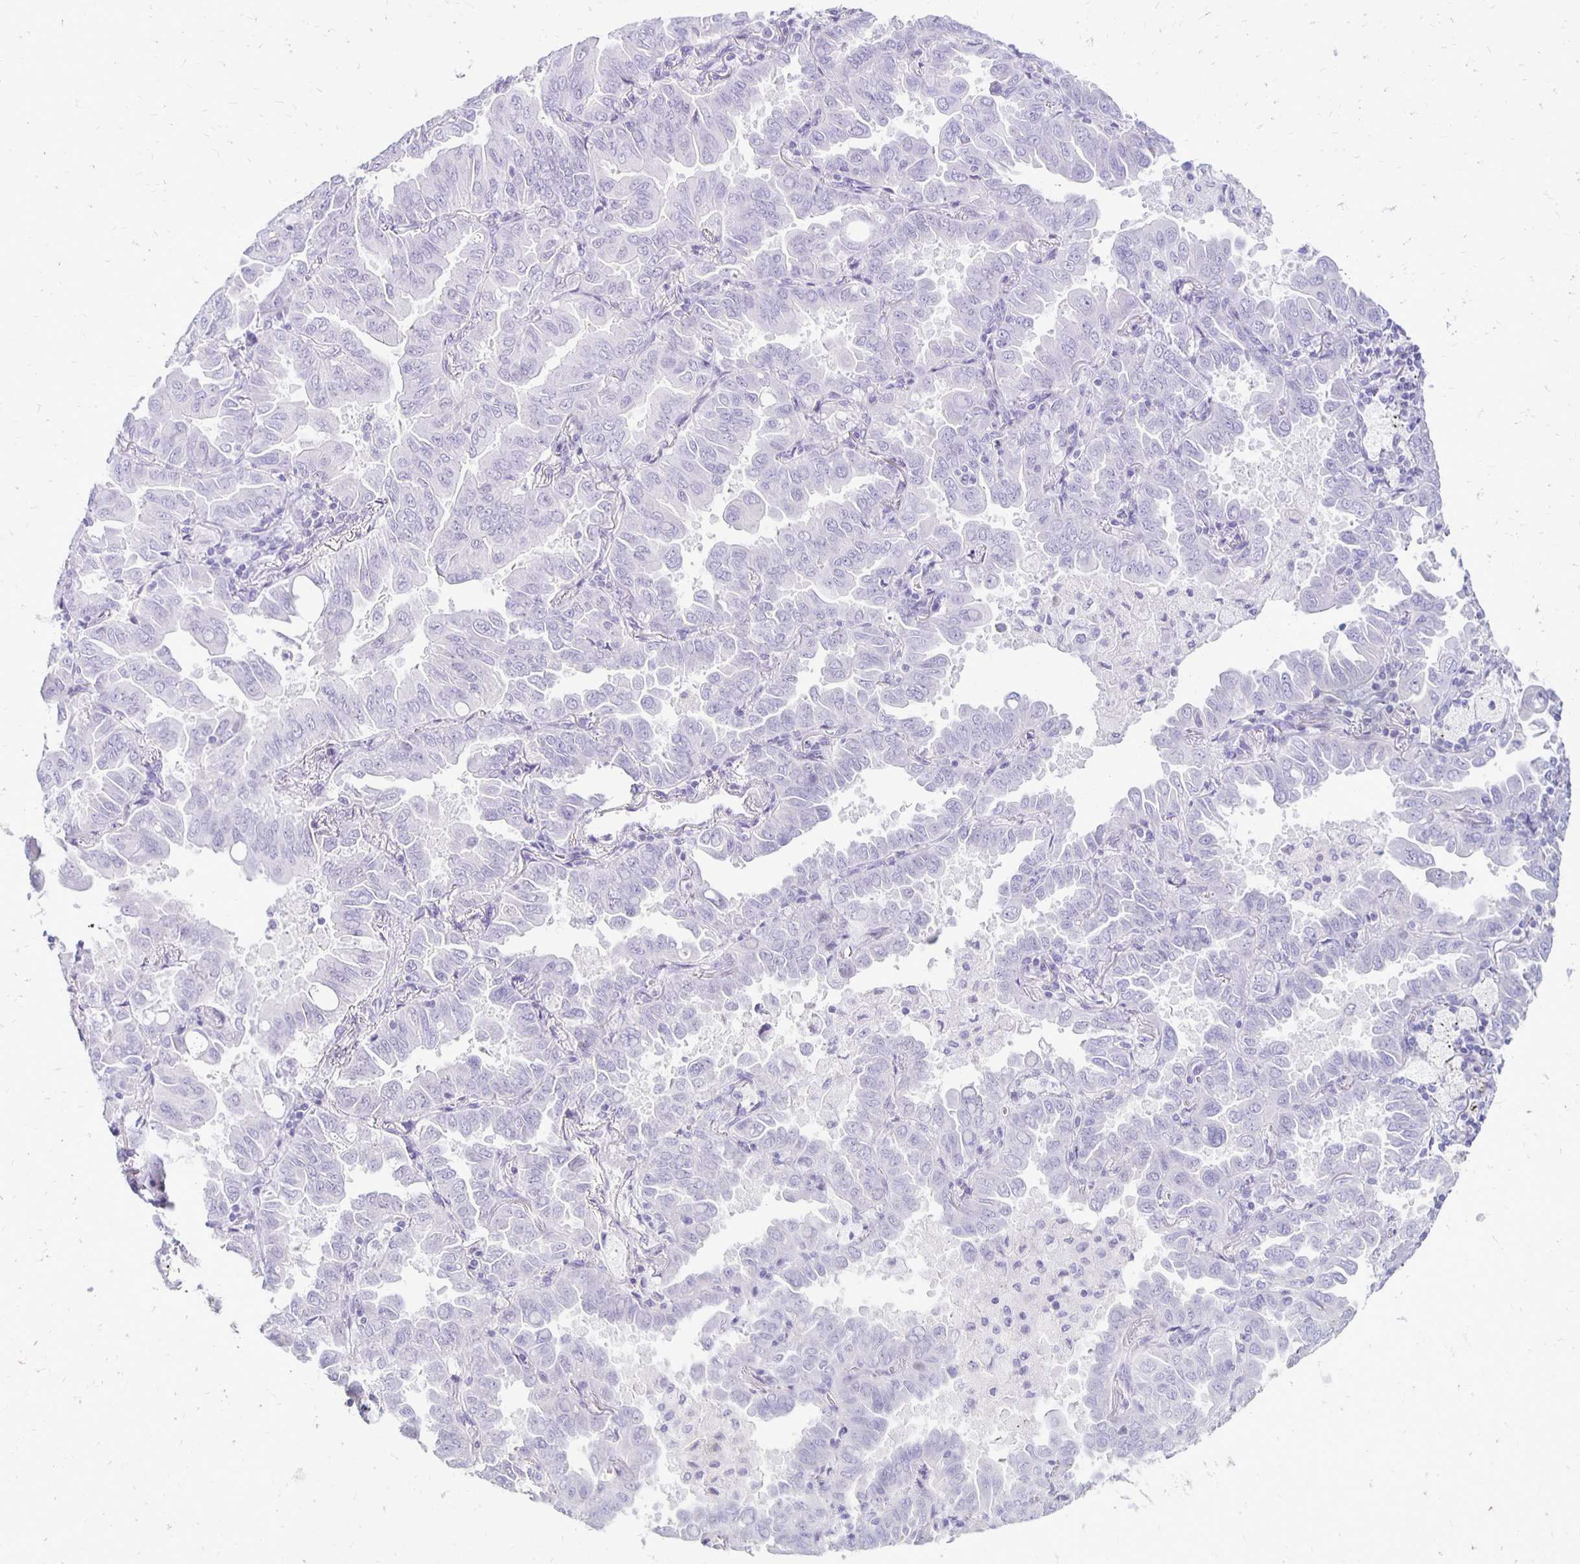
{"staining": {"intensity": "negative", "quantity": "none", "location": "none"}, "tissue": "lung cancer", "cell_type": "Tumor cells", "image_type": "cancer", "snomed": [{"axis": "morphology", "description": "Adenocarcinoma, NOS"}, {"axis": "topography", "description": "Lung"}], "caption": "An immunohistochemistry image of lung adenocarcinoma is shown. There is no staining in tumor cells of lung adenocarcinoma.", "gene": "RYR1", "patient": {"sex": "male", "age": 64}}